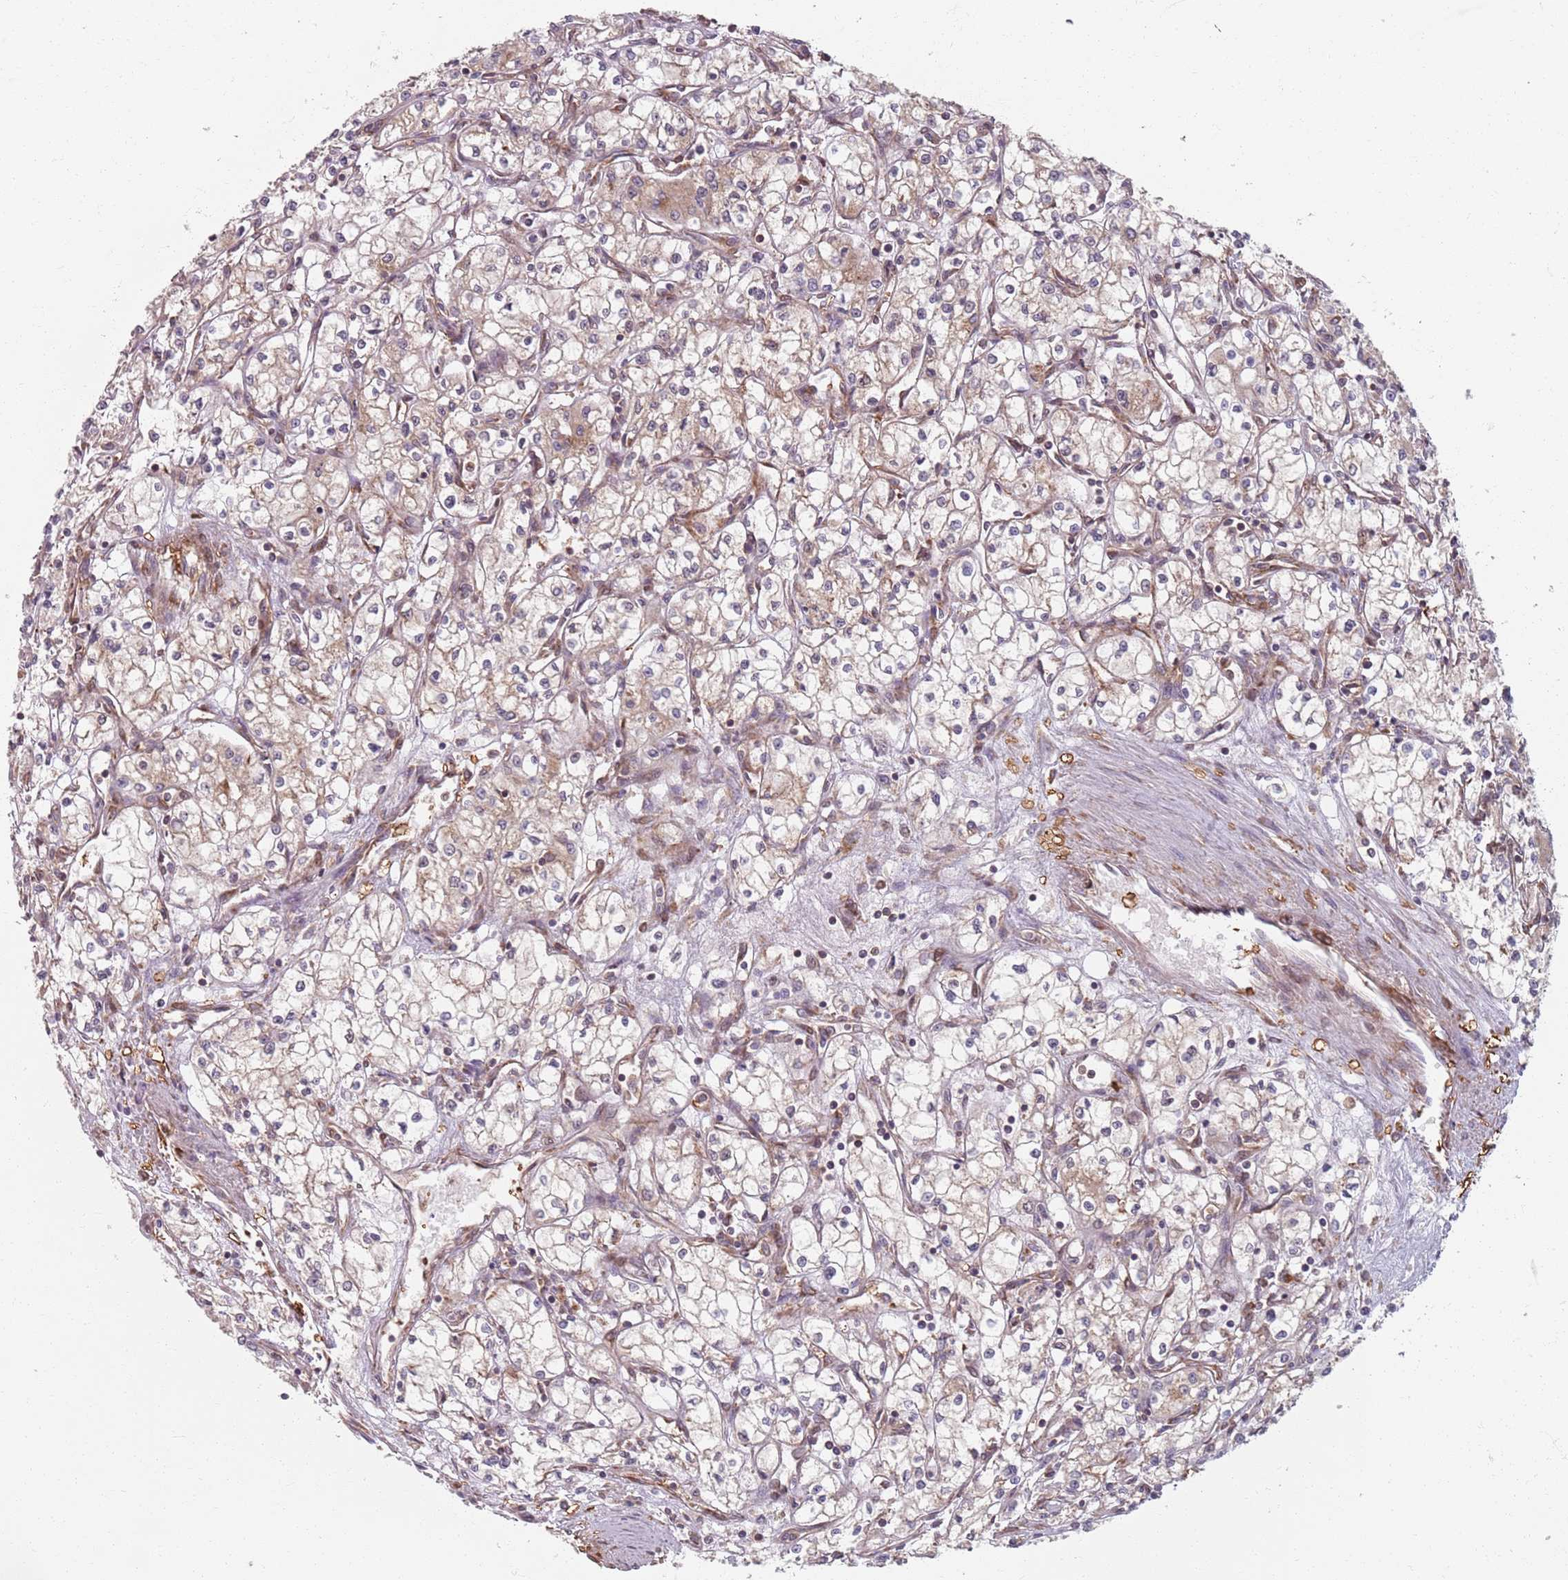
{"staining": {"intensity": "weak", "quantity": "25%-75%", "location": "cytoplasmic/membranous"}, "tissue": "renal cancer", "cell_type": "Tumor cells", "image_type": "cancer", "snomed": [{"axis": "morphology", "description": "Adenocarcinoma, NOS"}, {"axis": "topography", "description": "Kidney"}], "caption": "Weak cytoplasmic/membranous protein staining is present in approximately 25%-75% of tumor cells in renal cancer.", "gene": "NOTCH3", "patient": {"sex": "male", "age": 59}}